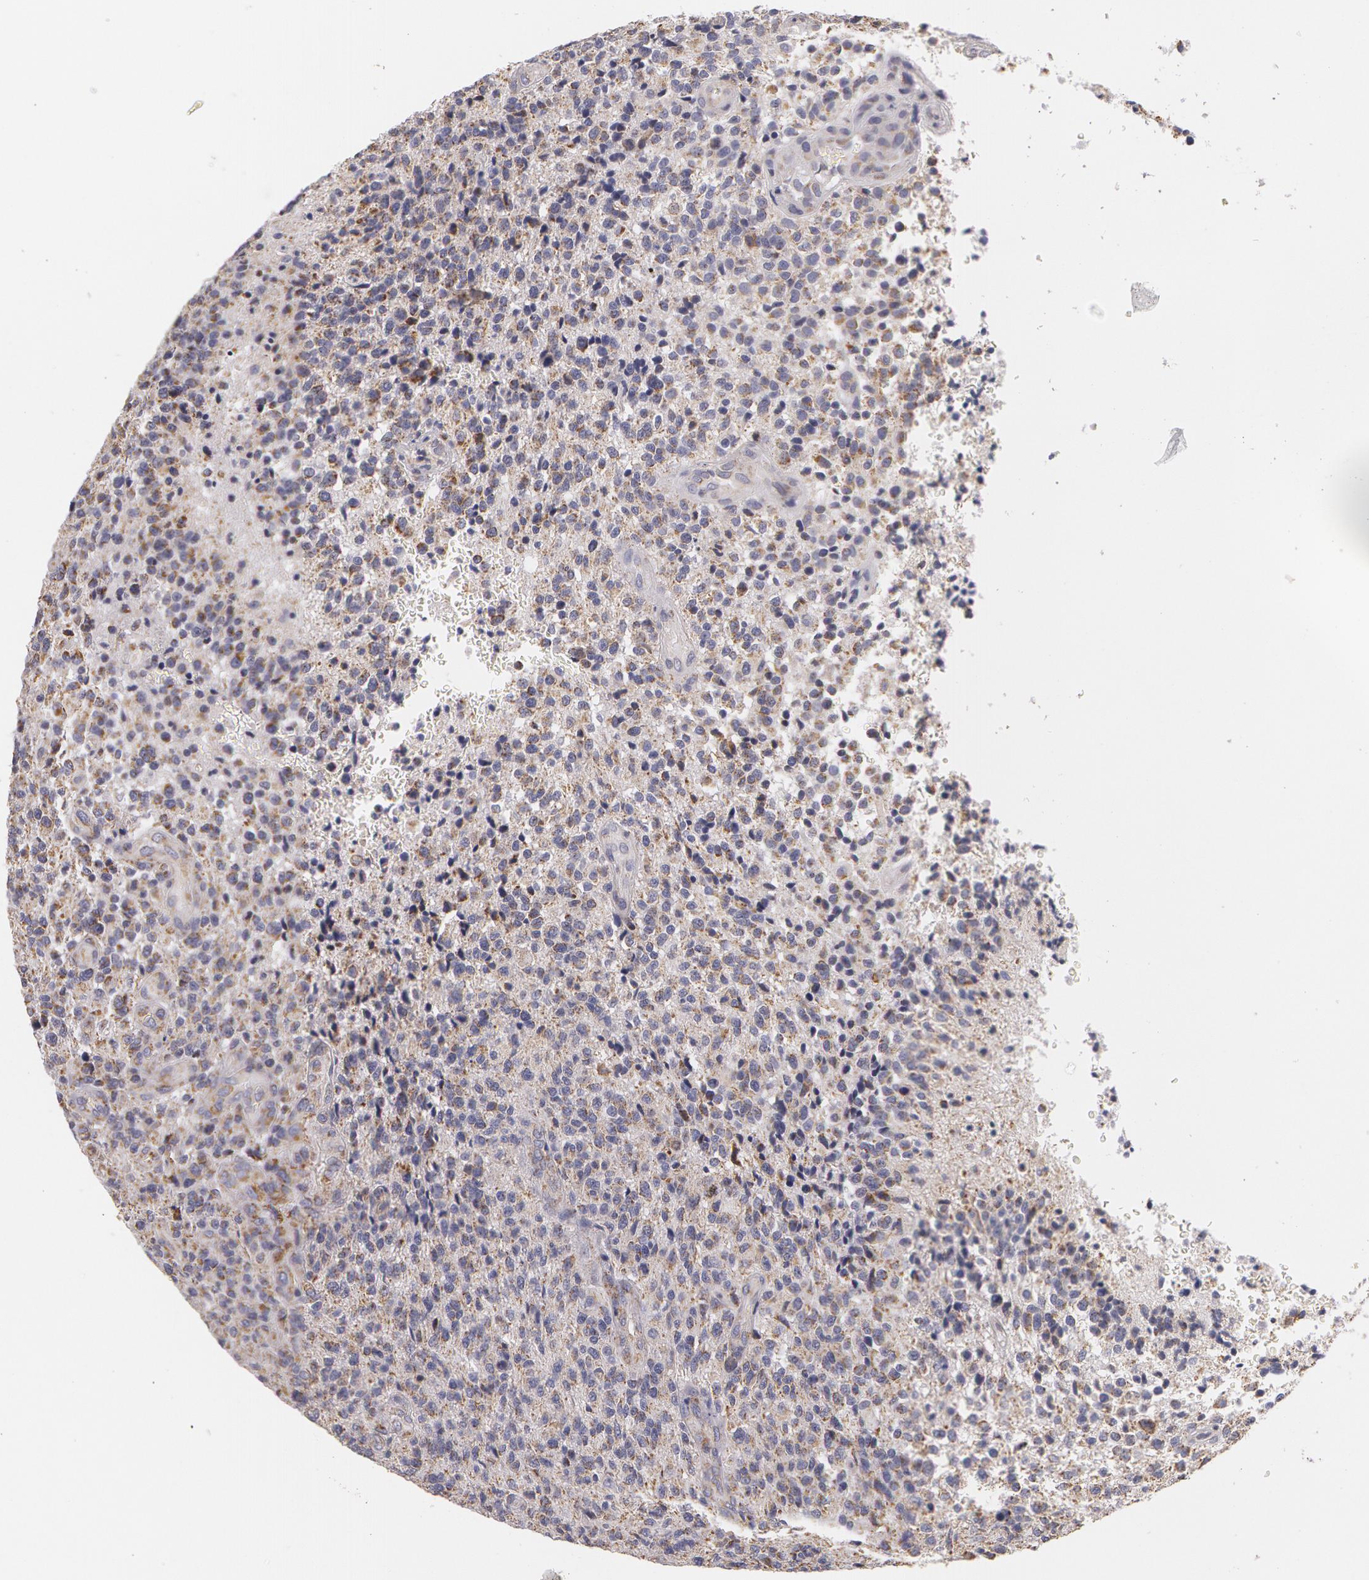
{"staining": {"intensity": "negative", "quantity": "none", "location": "none"}, "tissue": "glioma", "cell_type": "Tumor cells", "image_type": "cancer", "snomed": [{"axis": "morphology", "description": "Glioma, malignant, High grade"}, {"axis": "topography", "description": "Brain"}], "caption": "There is no significant expression in tumor cells of malignant glioma (high-grade). The staining was performed using DAB (3,3'-diaminobenzidine) to visualize the protein expression in brown, while the nuclei were stained in blue with hematoxylin (Magnification: 20x).", "gene": "KRT18", "patient": {"sex": "male", "age": 36}}